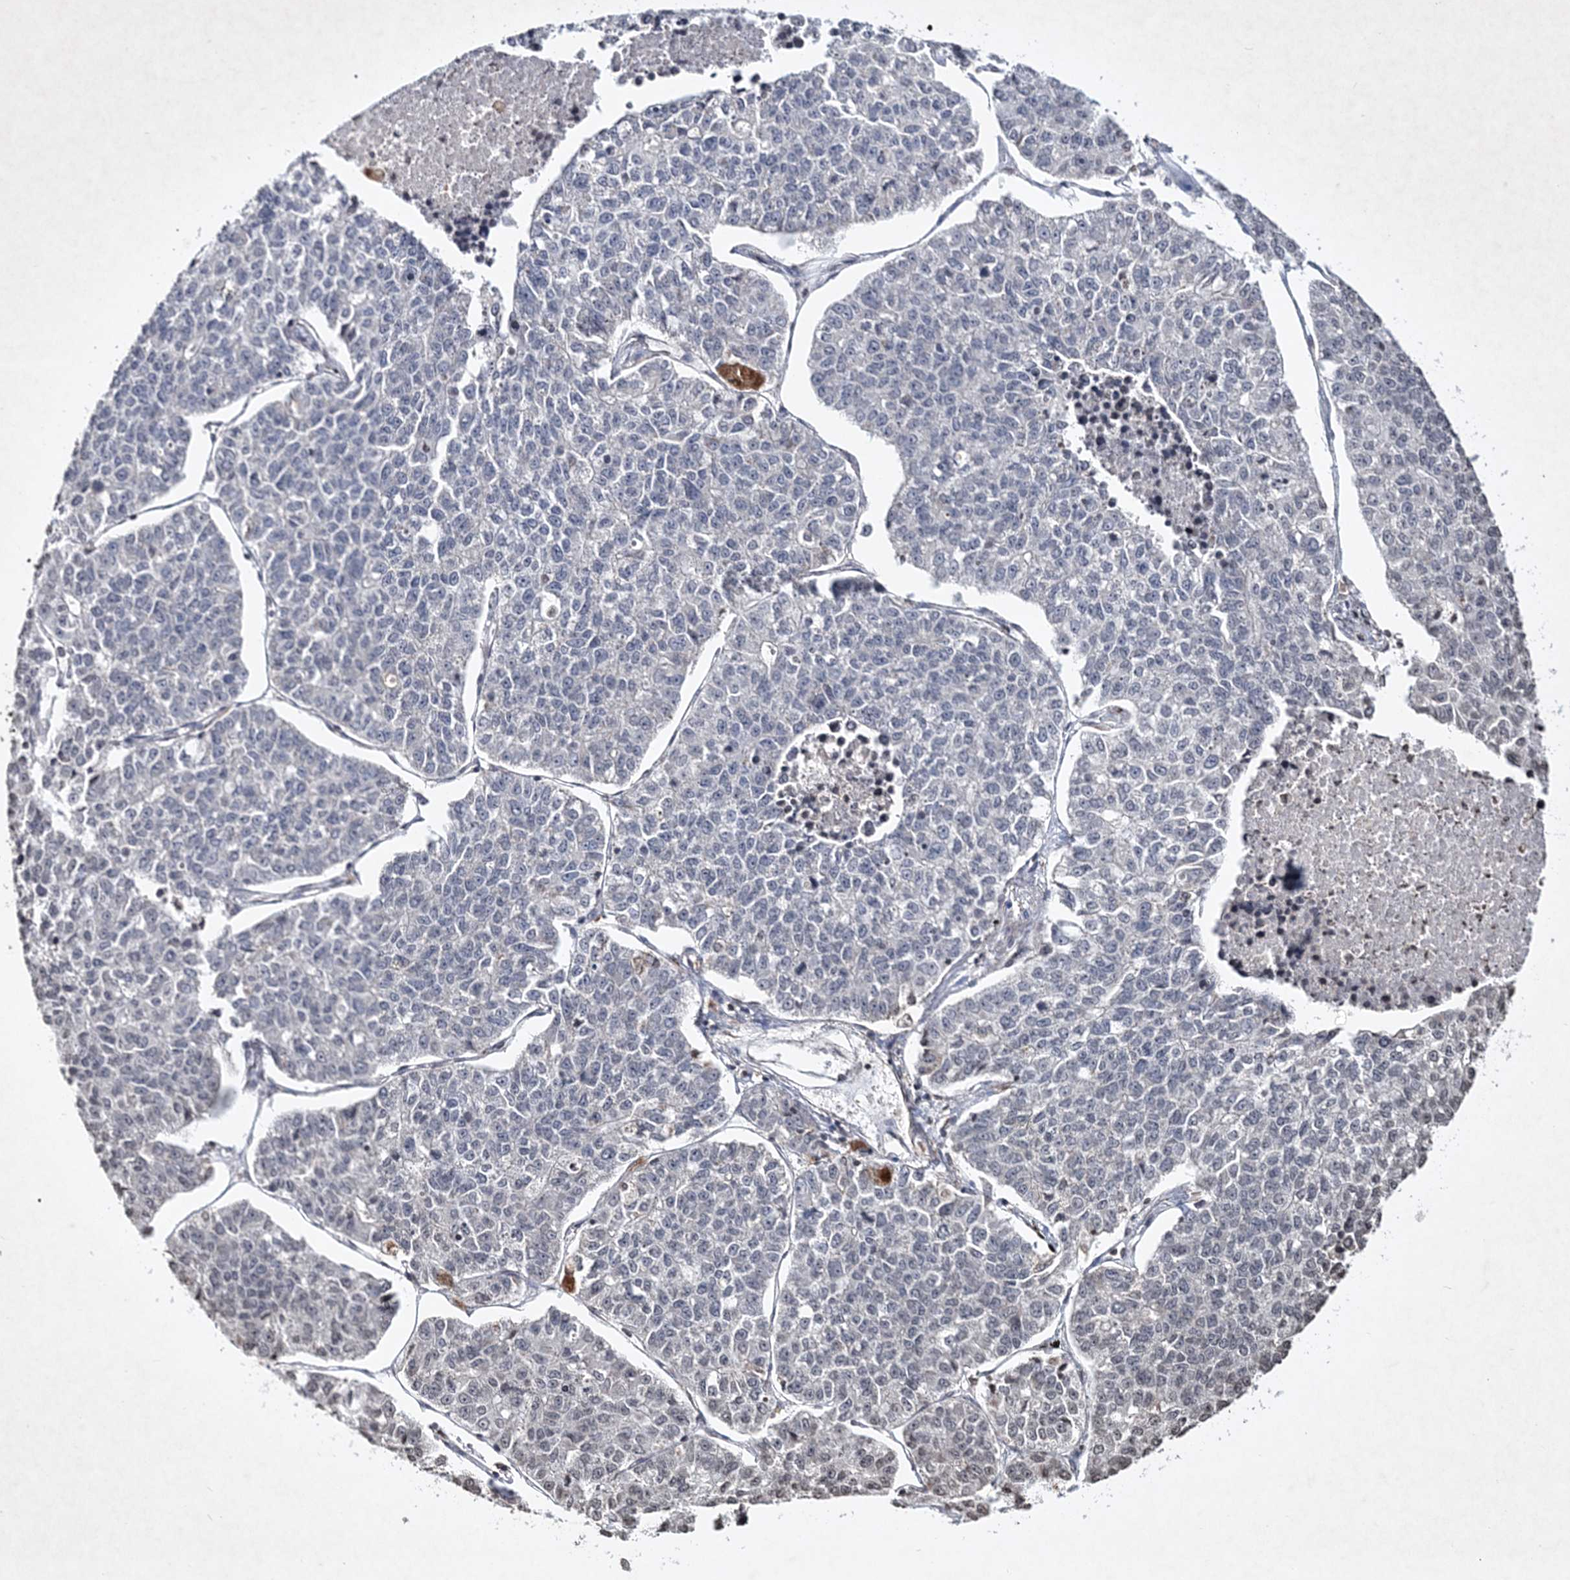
{"staining": {"intensity": "negative", "quantity": "none", "location": "none"}, "tissue": "lung cancer", "cell_type": "Tumor cells", "image_type": "cancer", "snomed": [{"axis": "morphology", "description": "Adenocarcinoma, NOS"}, {"axis": "topography", "description": "Lung"}], "caption": "This is an immunohistochemistry (IHC) micrograph of human lung adenocarcinoma. There is no expression in tumor cells.", "gene": "SOWAHB", "patient": {"sex": "male", "age": 49}}